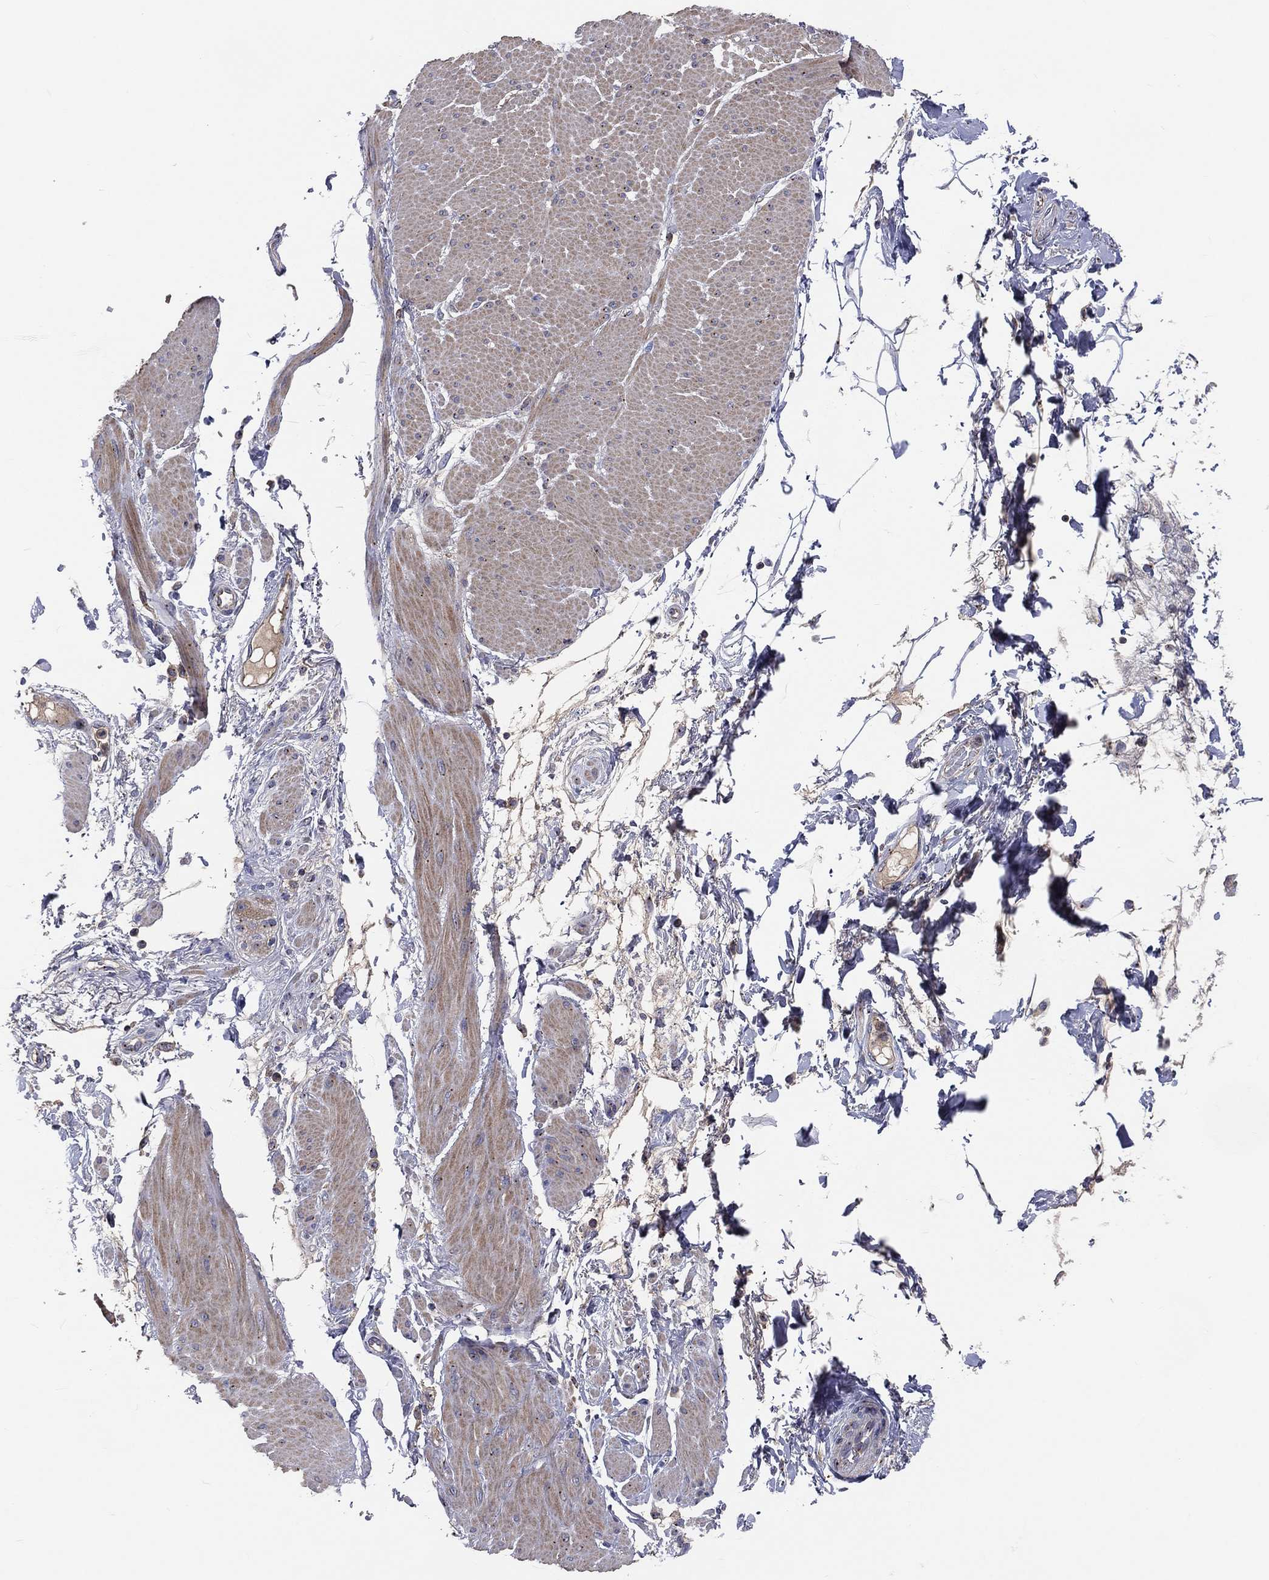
{"staining": {"intensity": "weak", "quantity": "25%-75%", "location": "cytoplasmic/membranous"}, "tissue": "smooth muscle", "cell_type": "Smooth muscle cells", "image_type": "normal", "snomed": [{"axis": "morphology", "description": "Normal tissue, NOS"}, {"axis": "topography", "description": "Smooth muscle"}, {"axis": "topography", "description": "Anal"}], "caption": "A brown stain shows weak cytoplasmic/membranous expression of a protein in smooth muscle cells of normal smooth muscle.", "gene": "CROCC", "patient": {"sex": "male", "age": 83}}